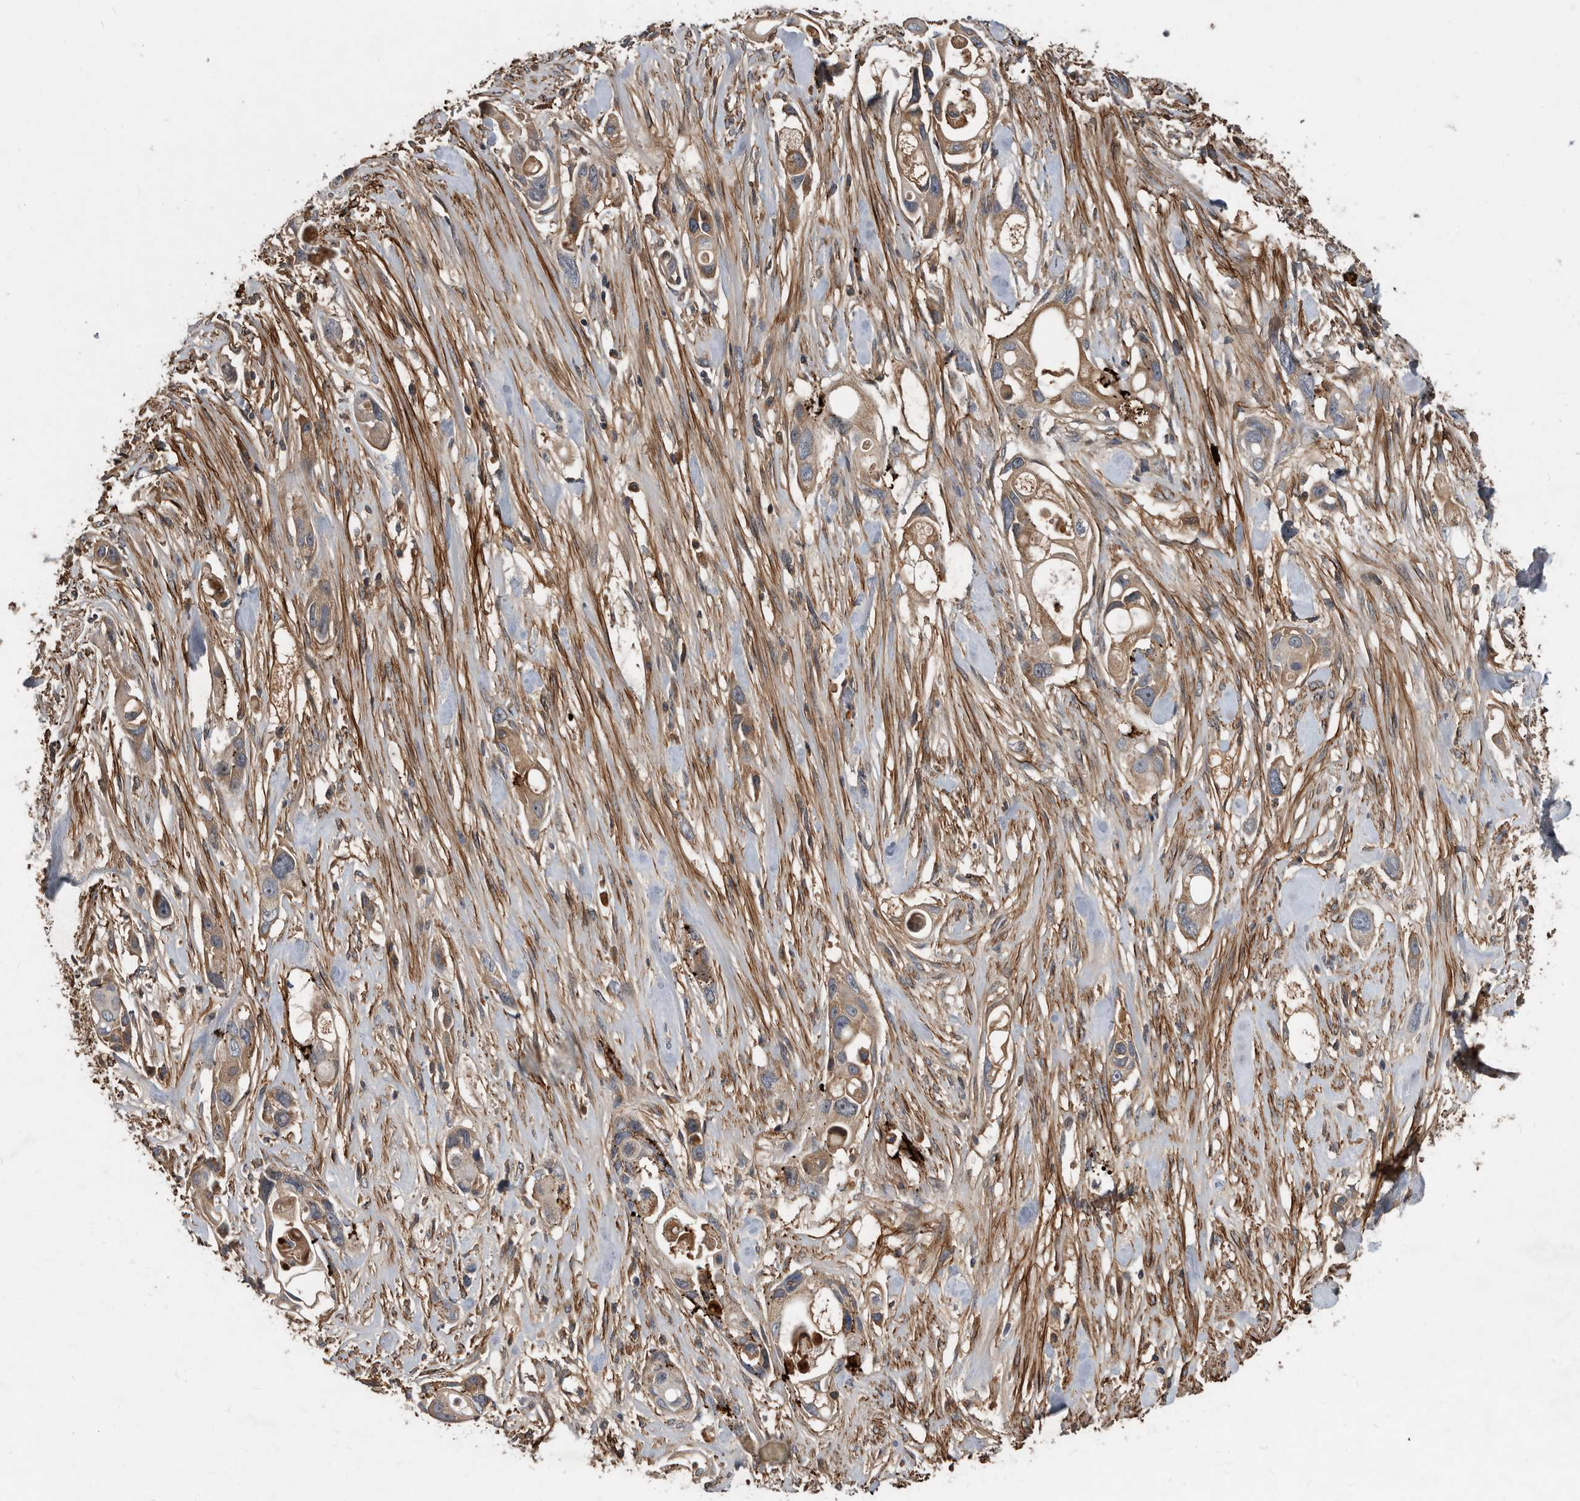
{"staining": {"intensity": "weak", "quantity": ">75%", "location": "cytoplasmic/membranous"}, "tissue": "pancreatic cancer", "cell_type": "Tumor cells", "image_type": "cancer", "snomed": [{"axis": "morphology", "description": "Adenocarcinoma, NOS"}, {"axis": "topography", "description": "Pancreas"}], "caption": "A photomicrograph of human pancreatic adenocarcinoma stained for a protein reveals weak cytoplasmic/membranous brown staining in tumor cells. Using DAB (3,3'-diaminobenzidine) (brown) and hematoxylin (blue) stains, captured at high magnification using brightfield microscopy.", "gene": "PI15", "patient": {"sex": "female", "age": 60}}